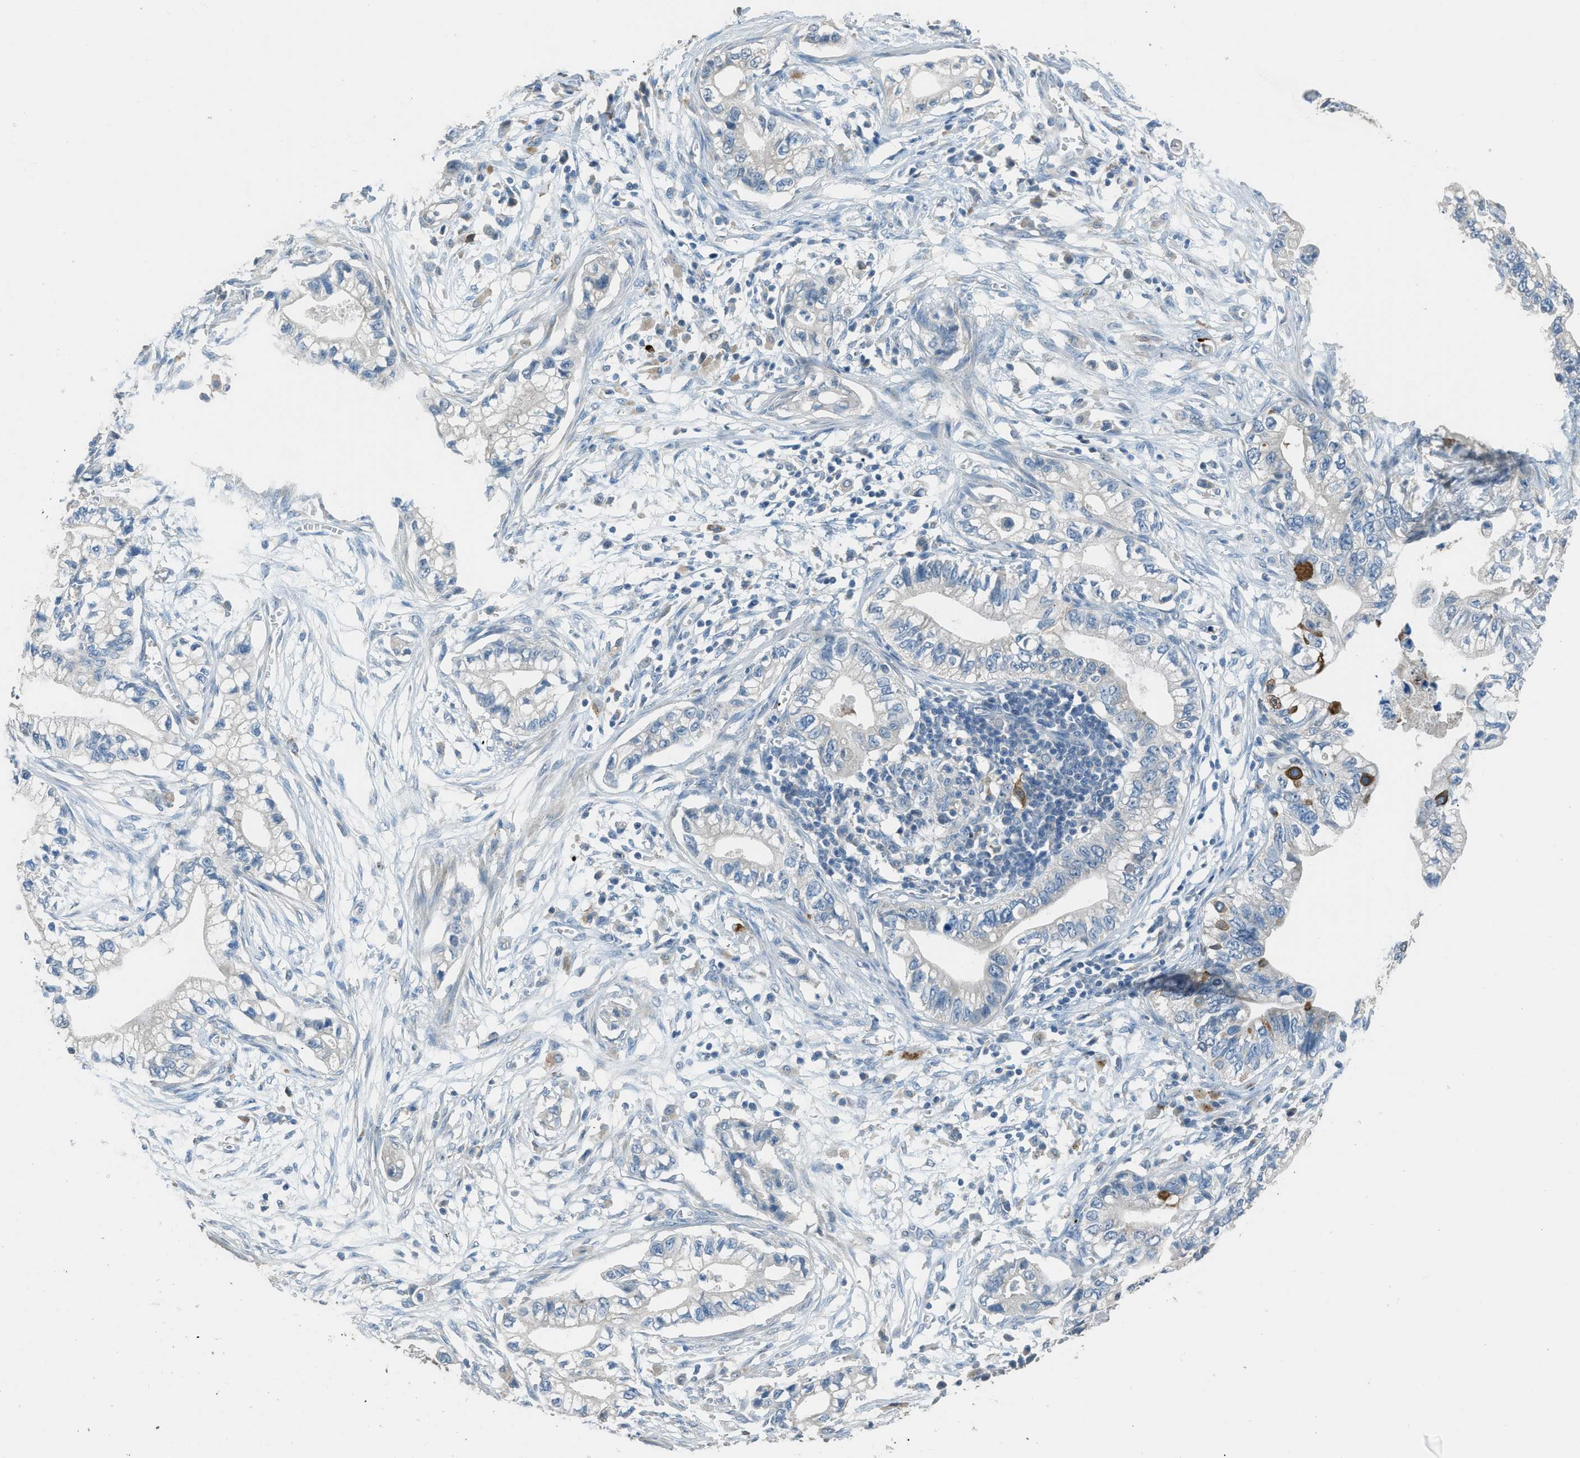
{"staining": {"intensity": "negative", "quantity": "none", "location": "none"}, "tissue": "pancreatic cancer", "cell_type": "Tumor cells", "image_type": "cancer", "snomed": [{"axis": "morphology", "description": "Adenocarcinoma, NOS"}, {"axis": "topography", "description": "Pancreas"}], "caption": "The histopathology image displays no staining of tumor cells in pancreatic cancer (adenocarcinoma).", "gene": "TIMD4", "patient": {"sex": "male", "age": 56}}